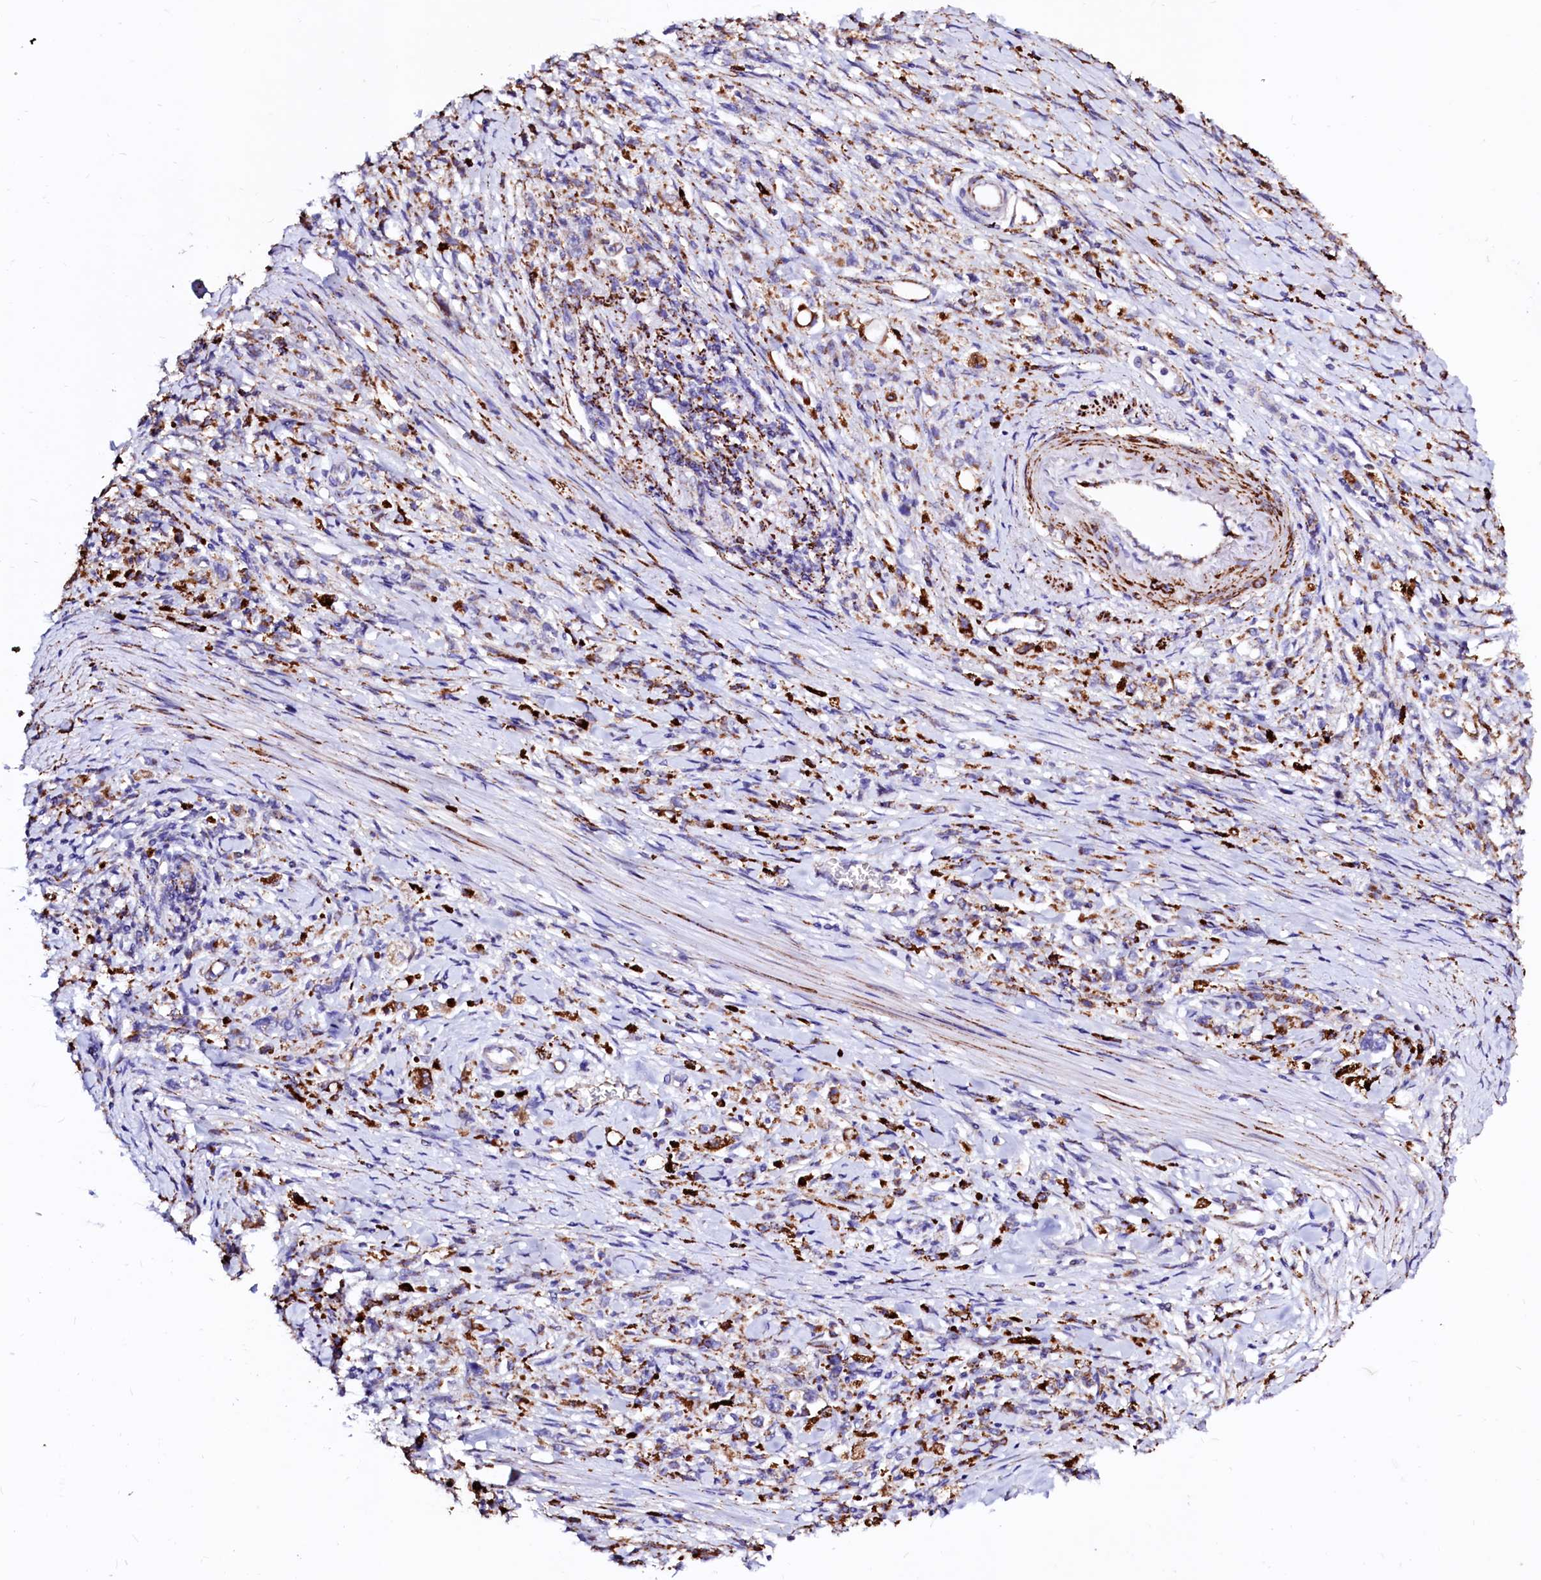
{"staining": {"intensity": "moderate", "quantity": ">75%", "location": "cytoplasmic/membranous"}, "tissue": "stomach cancer", "cell_type": "Tumor cells", "image_type": "cancer", "snomed": [{"axis": "morphology", "description": "Adenocarcinoma, NOS"}, {"axis": "topography", "description": "Stomach"}], "caption": "This photomicrograph displays immunohistochemistry (IHC) staining of human stomach cancer, with medium moderate cytoplasmic/membranous positivity in approximately >75% of tumor cells.", "gene": "MAOB", "patient": {"sex": "female", "age": 59}}